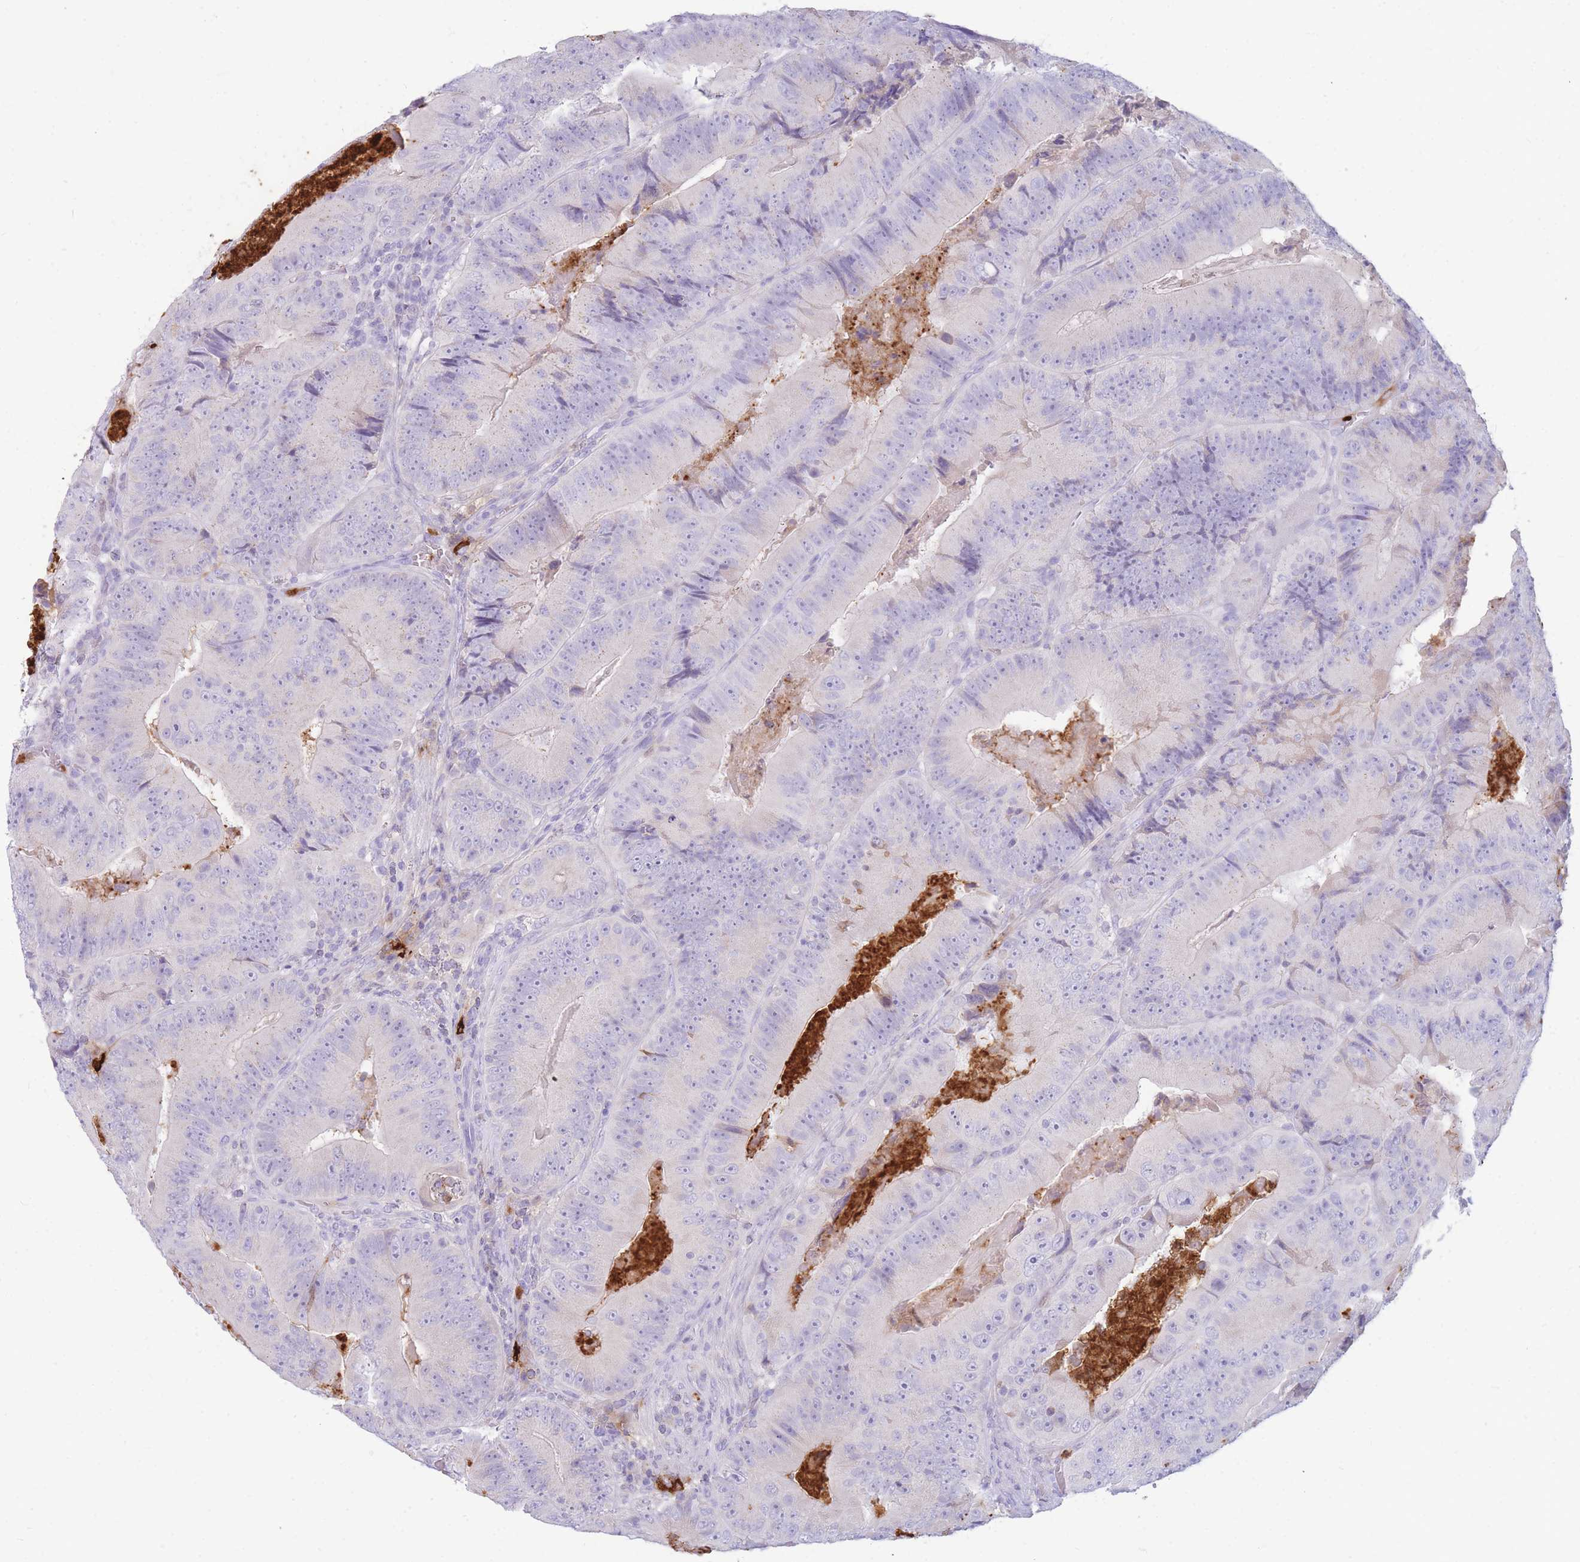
{"staining": {"intensity": "negative", "quantity": "none", "location": "none"}, "tissue": "colorectal cancer", "cell_type": "Tumor cells", "image_type": "cancer", "snomed": [{"axis": "morphology", "description": "Adenocarcinoma, NOS"}, {"axis": "topography", "description": "Colon"}], "caption": "High power microscopy histopathology image of an immunohistochemistry histopathology image of colorectal cancer, revealing no significant positivity in tumor cells.", "gene": "TPSAB1", "patient": {"sex": "female", "age": 86}}